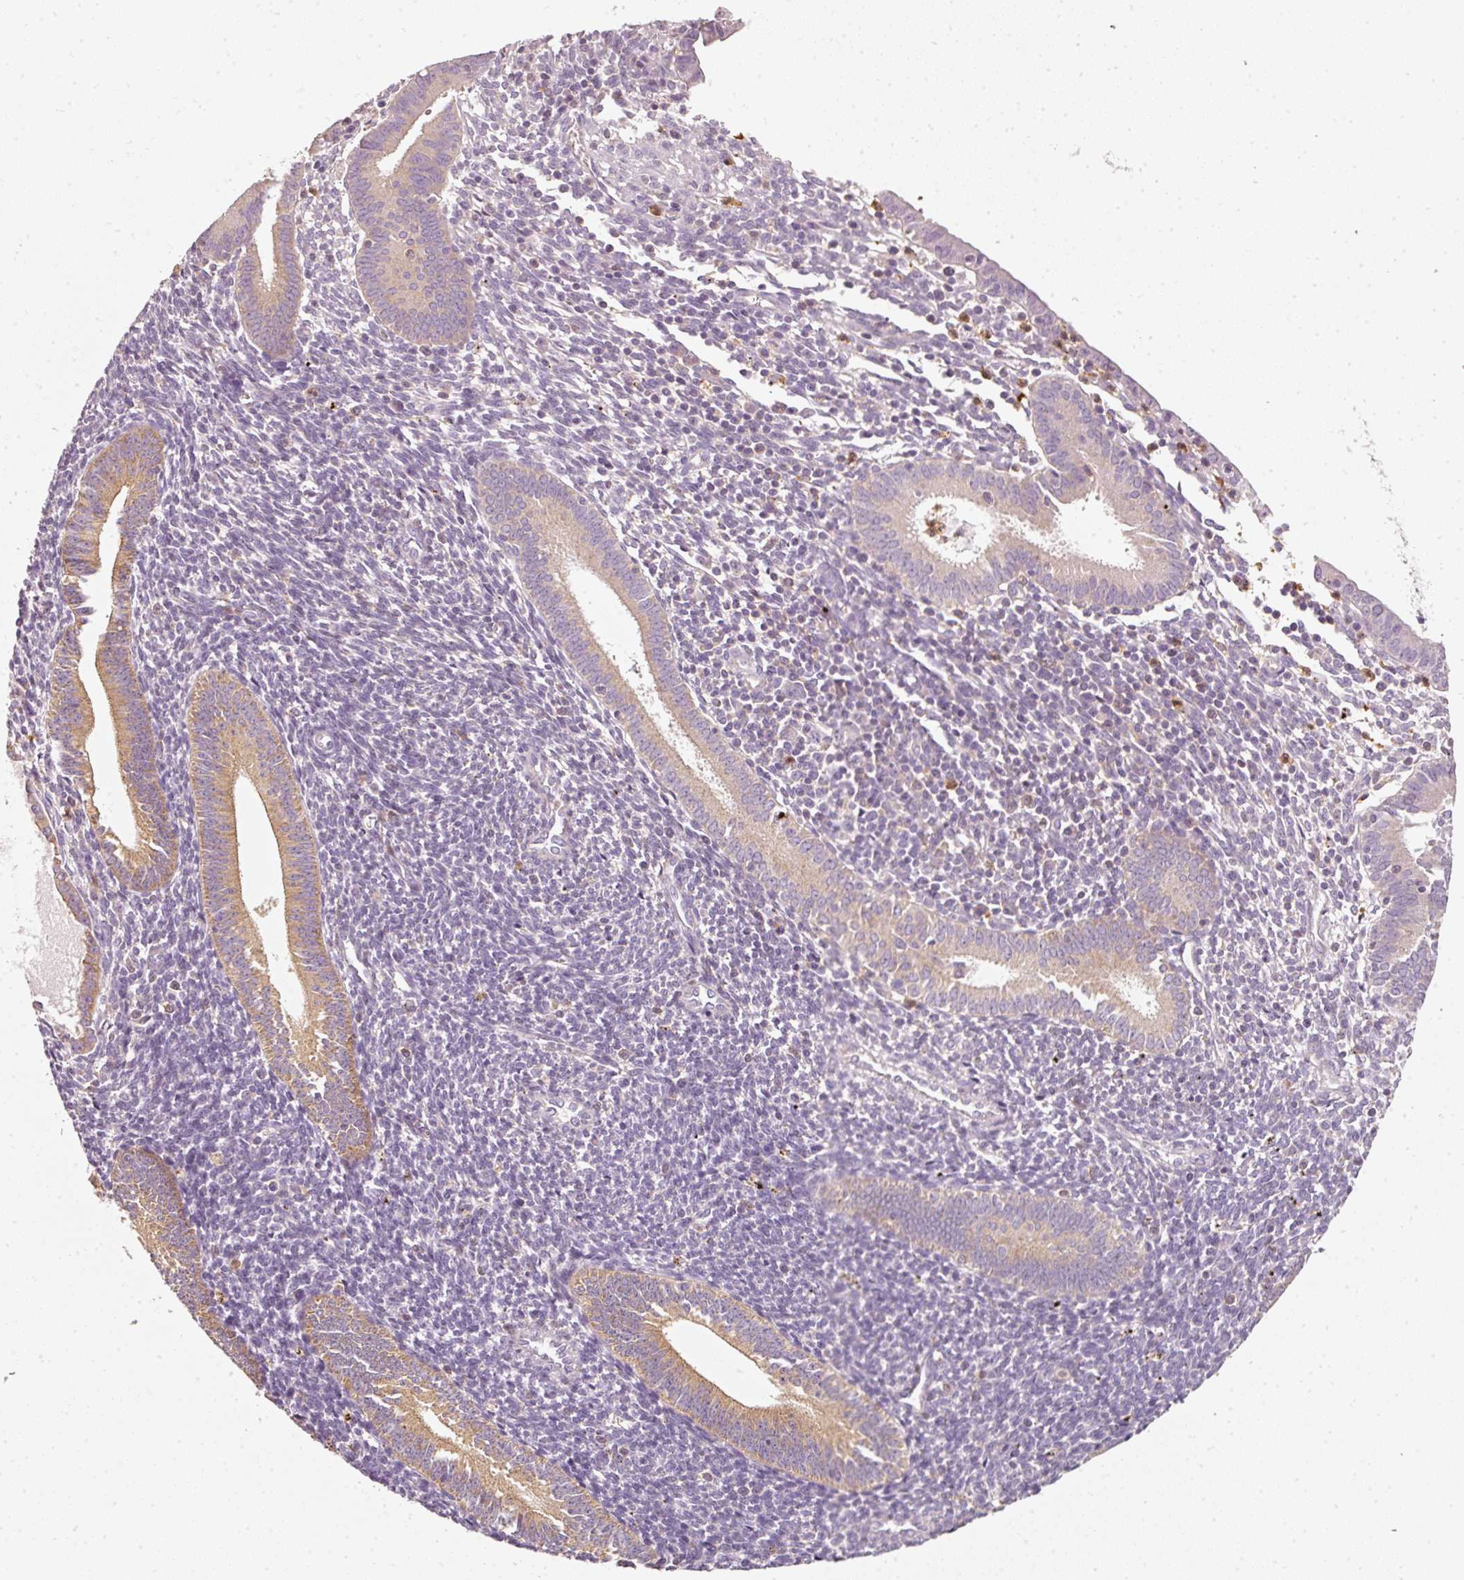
{"staining": {"intensity": "negative", "quantity": "none", "location": "none"}, "tissue": "endometrium", "cell_type": "Cells in endometrial stroma", "image_type": "normal", "snomed": [{"axis": "morphology", "description": "Normal tissue, NOS"}, {"axis": "topography", "description": "Endometrium"}], "caption": "The IHC micrograph has no significant expression in cells in endometrial stroma of endometrium. (Brightfield microscopy of DAB (3,3'-diaminobenzidine) immunohistochemistry at high magnification).", "gene": "IQGAP2", "patient": {"sex": "female", "age": 41}}